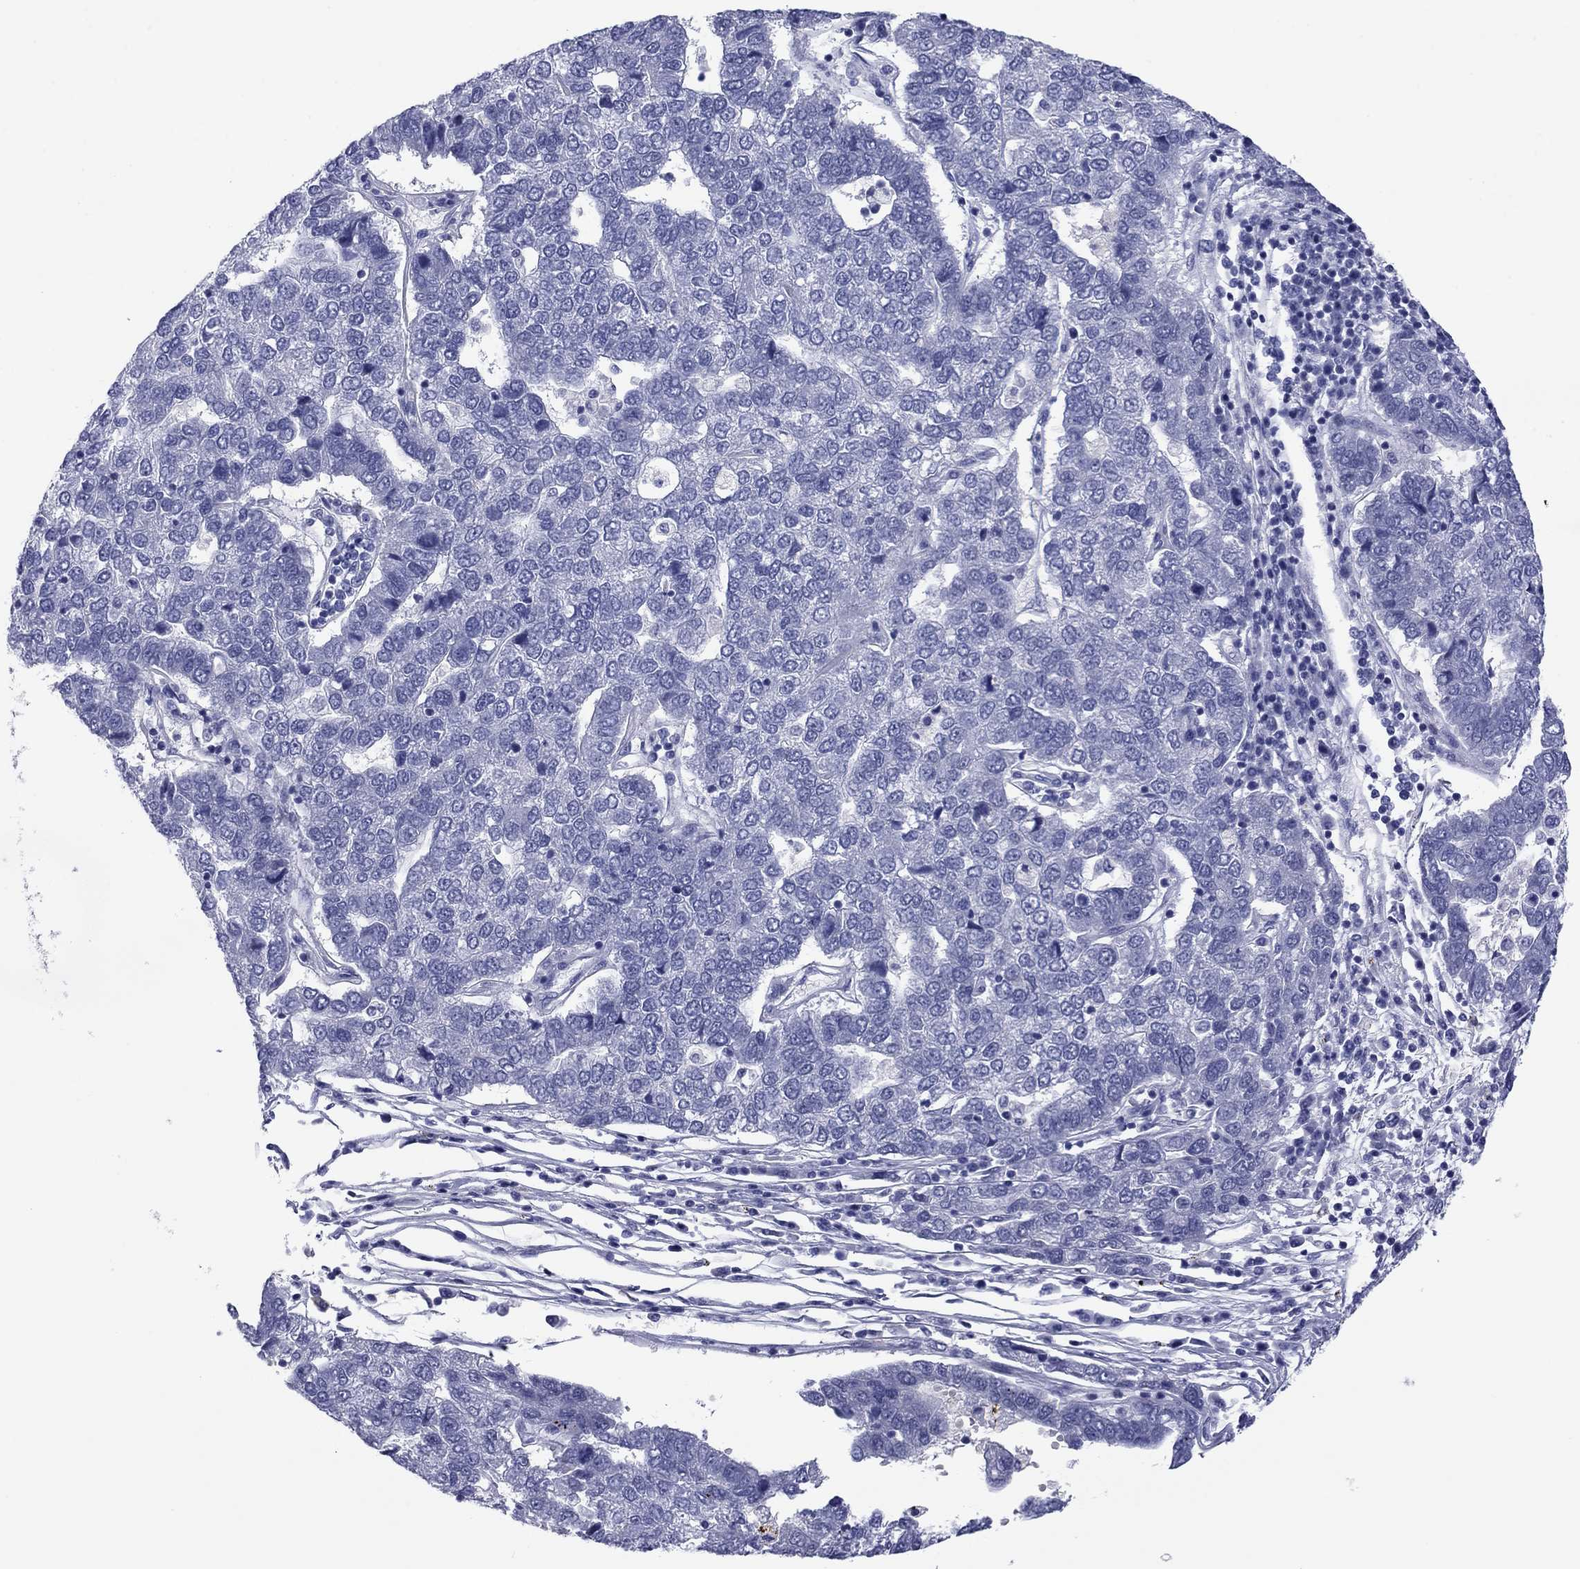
{"staining": {"intensity": "negative", "quantity": "none", "location": "none"}, "tissue": "pancreatic cancer", "cell_type": "Tumor cells", "image_type": "cancer", "snomed": [{"axis": "morphology", "description": "Adenocarcinoma, NOS"}, {"axis": "topography", "description": "Pancreas"}], "caption": "There is no significant expression in tumor cells of pancreatic cancer (adenocarcinoma).", "gene": "HAO1", "patient": {"sex": "female", "age": 61}}